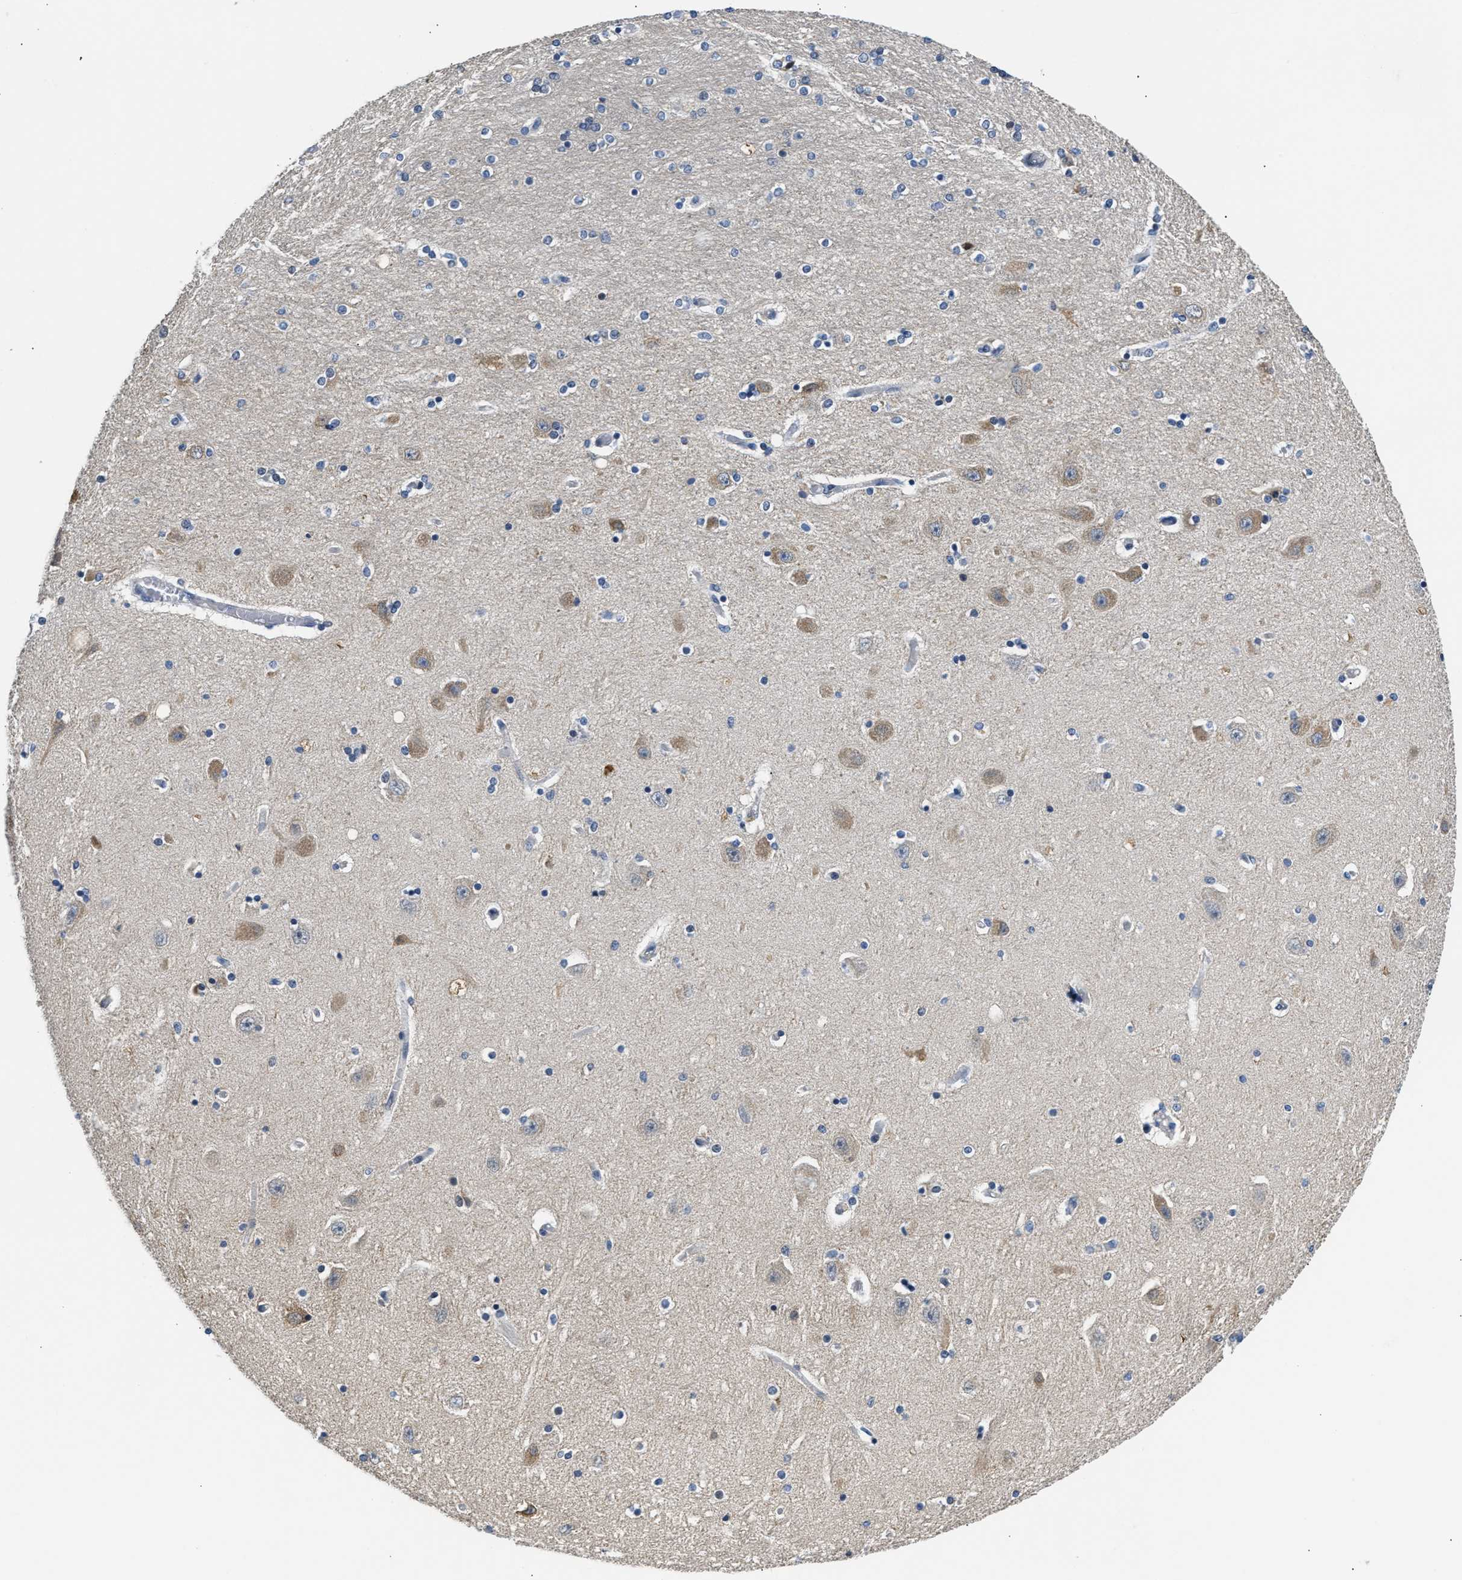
{"staining": {"intensity": "negative", "quantity": "none", "location": "none"}, "tissue": "hippocampus", "cell_type": "Glial cells", "image_type": "normal", "snomed": [{"axis": "morphology", "description": "Normal tissue, NOS"}, {"axis": "topography", "description": "Hippocampus"}], "caption": "Immunohistochemistry of unremarkable hippocampus exhibits no staining in glial cells.", "gene": "CLGN", "patient": {"sex": "female", "age": 54}}